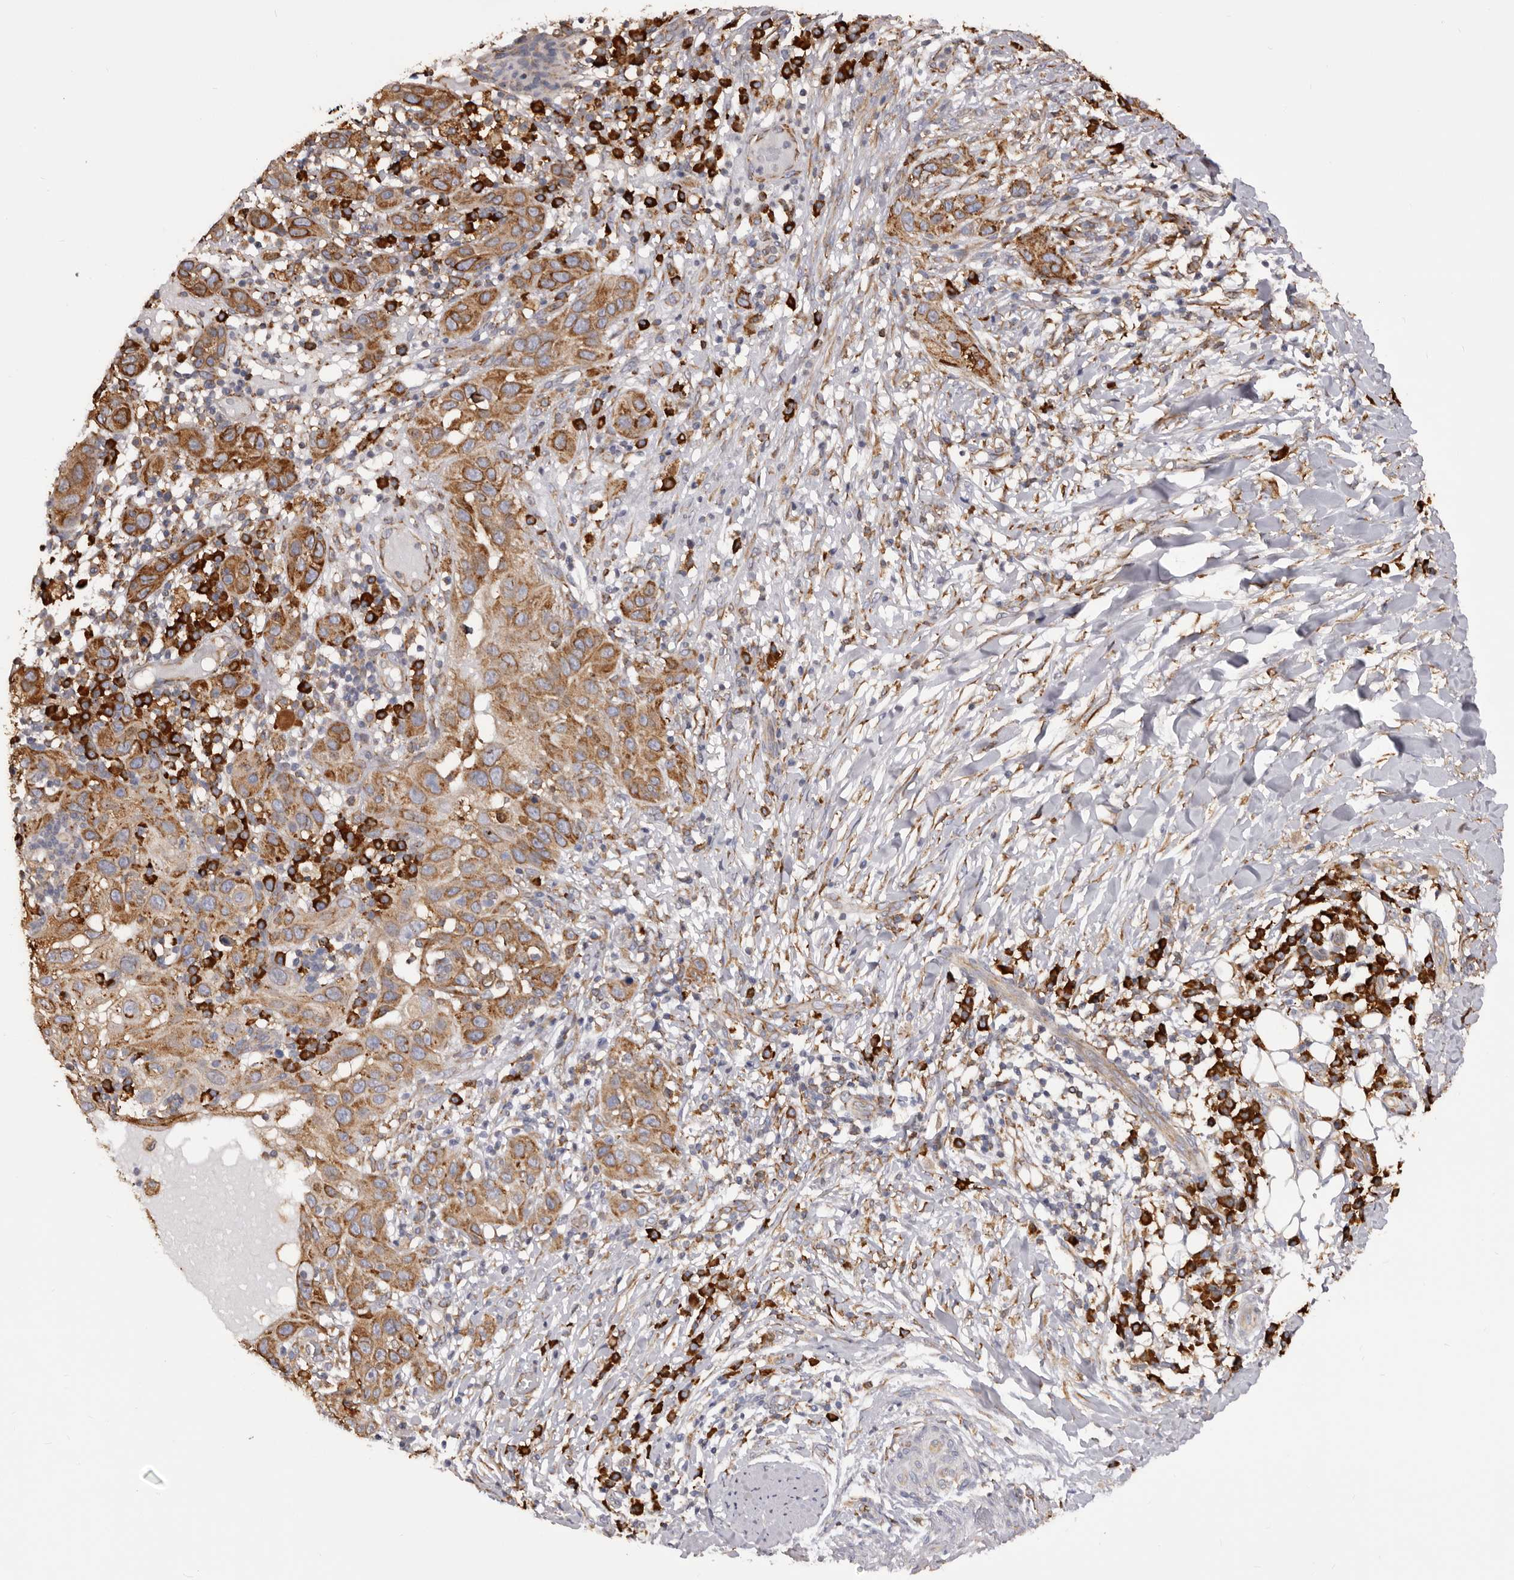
{"staining": {"intensity": "moderate", "quantity": ">75%", "location": "cytoplasmic/membranous"}, "tissue": "skin cancer", "cell_type": "Tumor cells", "image_type": "cancer", "snomed": [{"axis": "morphology", "description": "Normal tissue, NOS"}, {"axis": "morphology", "description": "Squamous cell carcinoma, NOS"}, {"axis": "topography", "description": "Skin"}], "caption": "A brown stain shows moderate cytoplasmic/membranous expression of a protein in skin cancer tumor cells.", "gene": "QRSL1", "patient": {"sex": "female", "age": 96}}